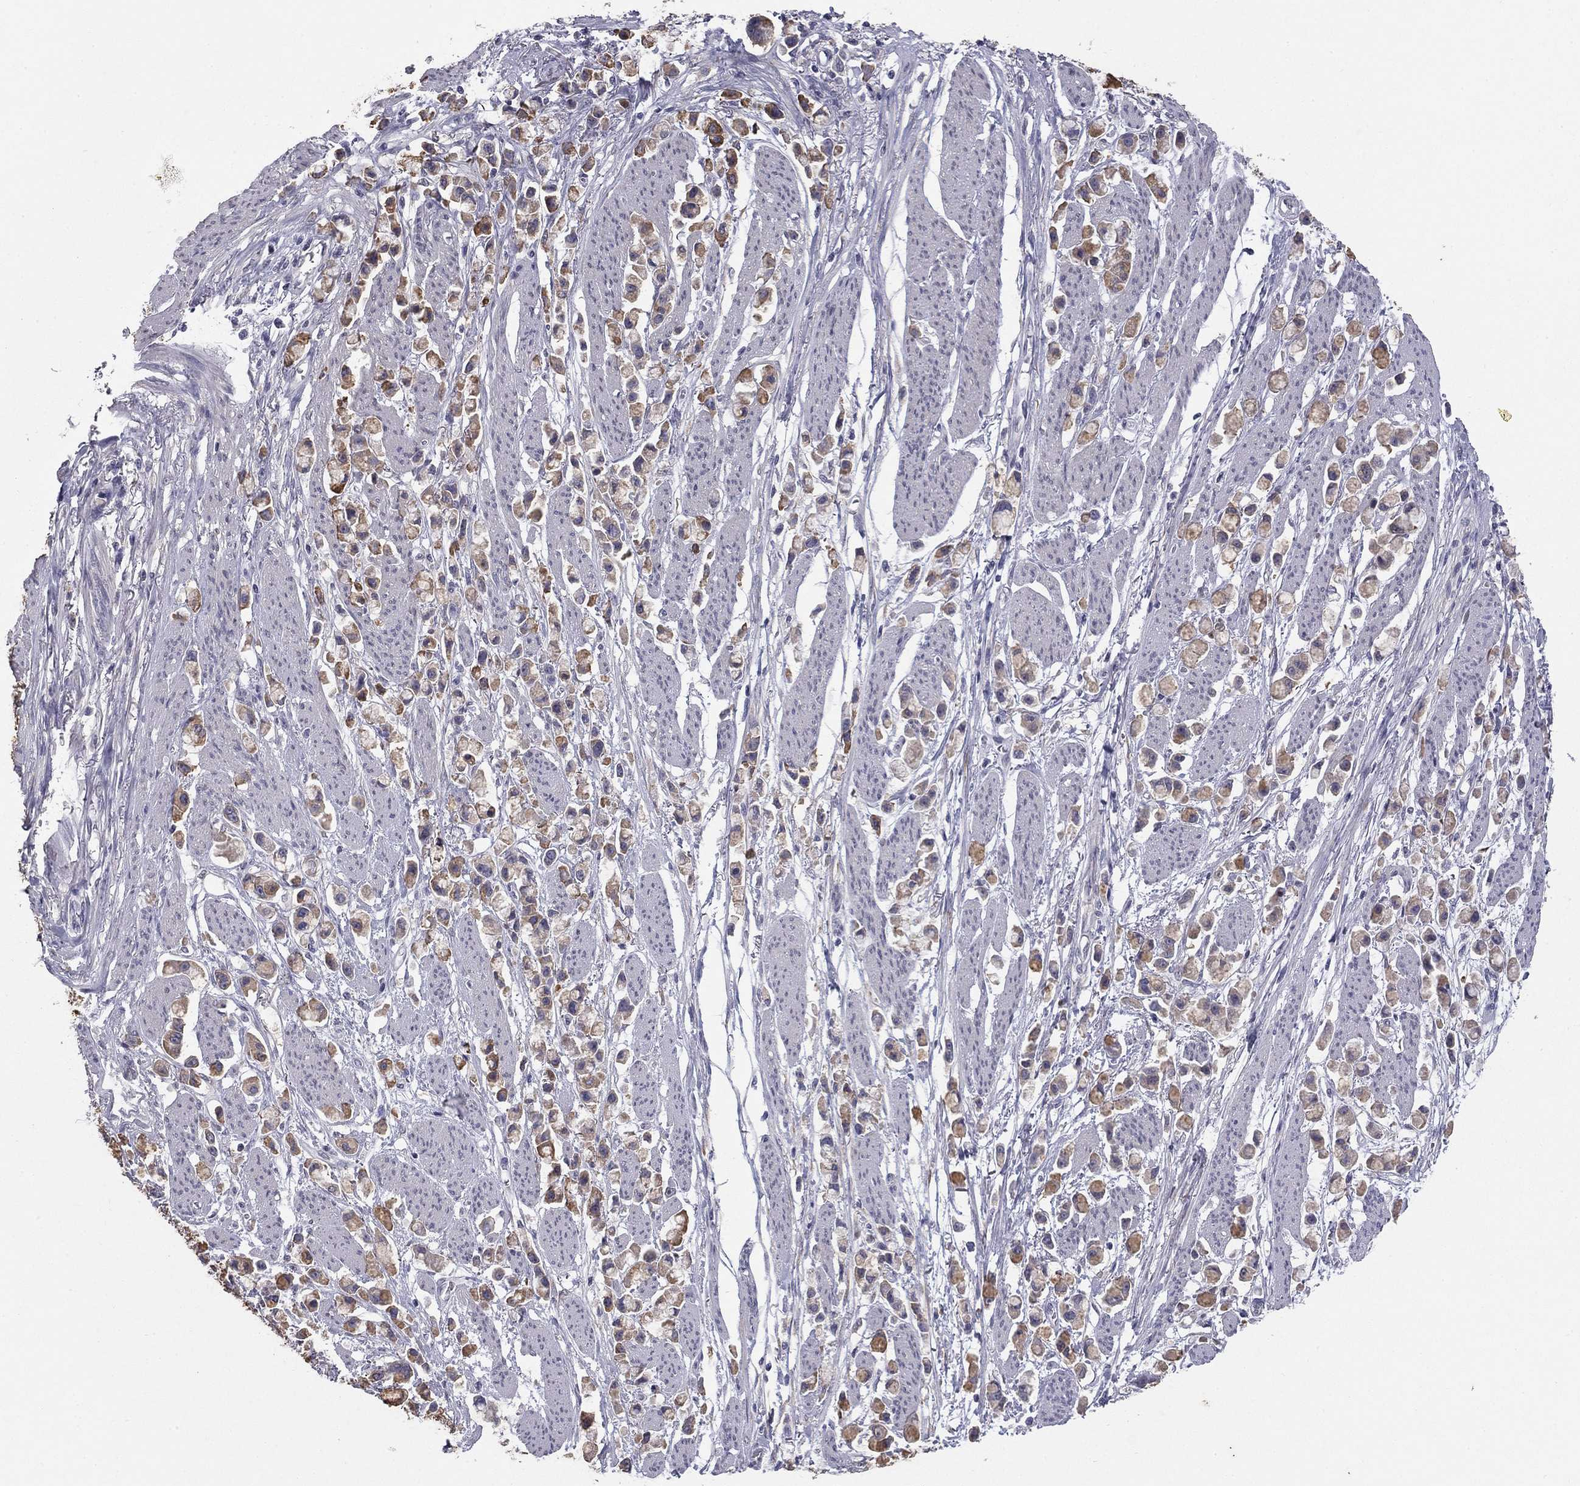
{"staining": {"intensity": "moderate", "quantity": ">75%", "location": "cytoplasmic/membranous"}, "tissue": "stomach cancer", "cell_type": "Tumor cells", "image_type": "cancer", "snomed": [{"axis": "morphology", "description": "Adenocarcinoma, NOS"}, {"axis": "topography", "description": "Stomach"}], "caption": "Tumor cells display medium levels of moderate cytoplasmic/membranous positivity in approximately >75% of cells in human adenocarcinoma (stomach).", "gene": "PRRT2", "patient": {"sex": "female", "age": 81}}